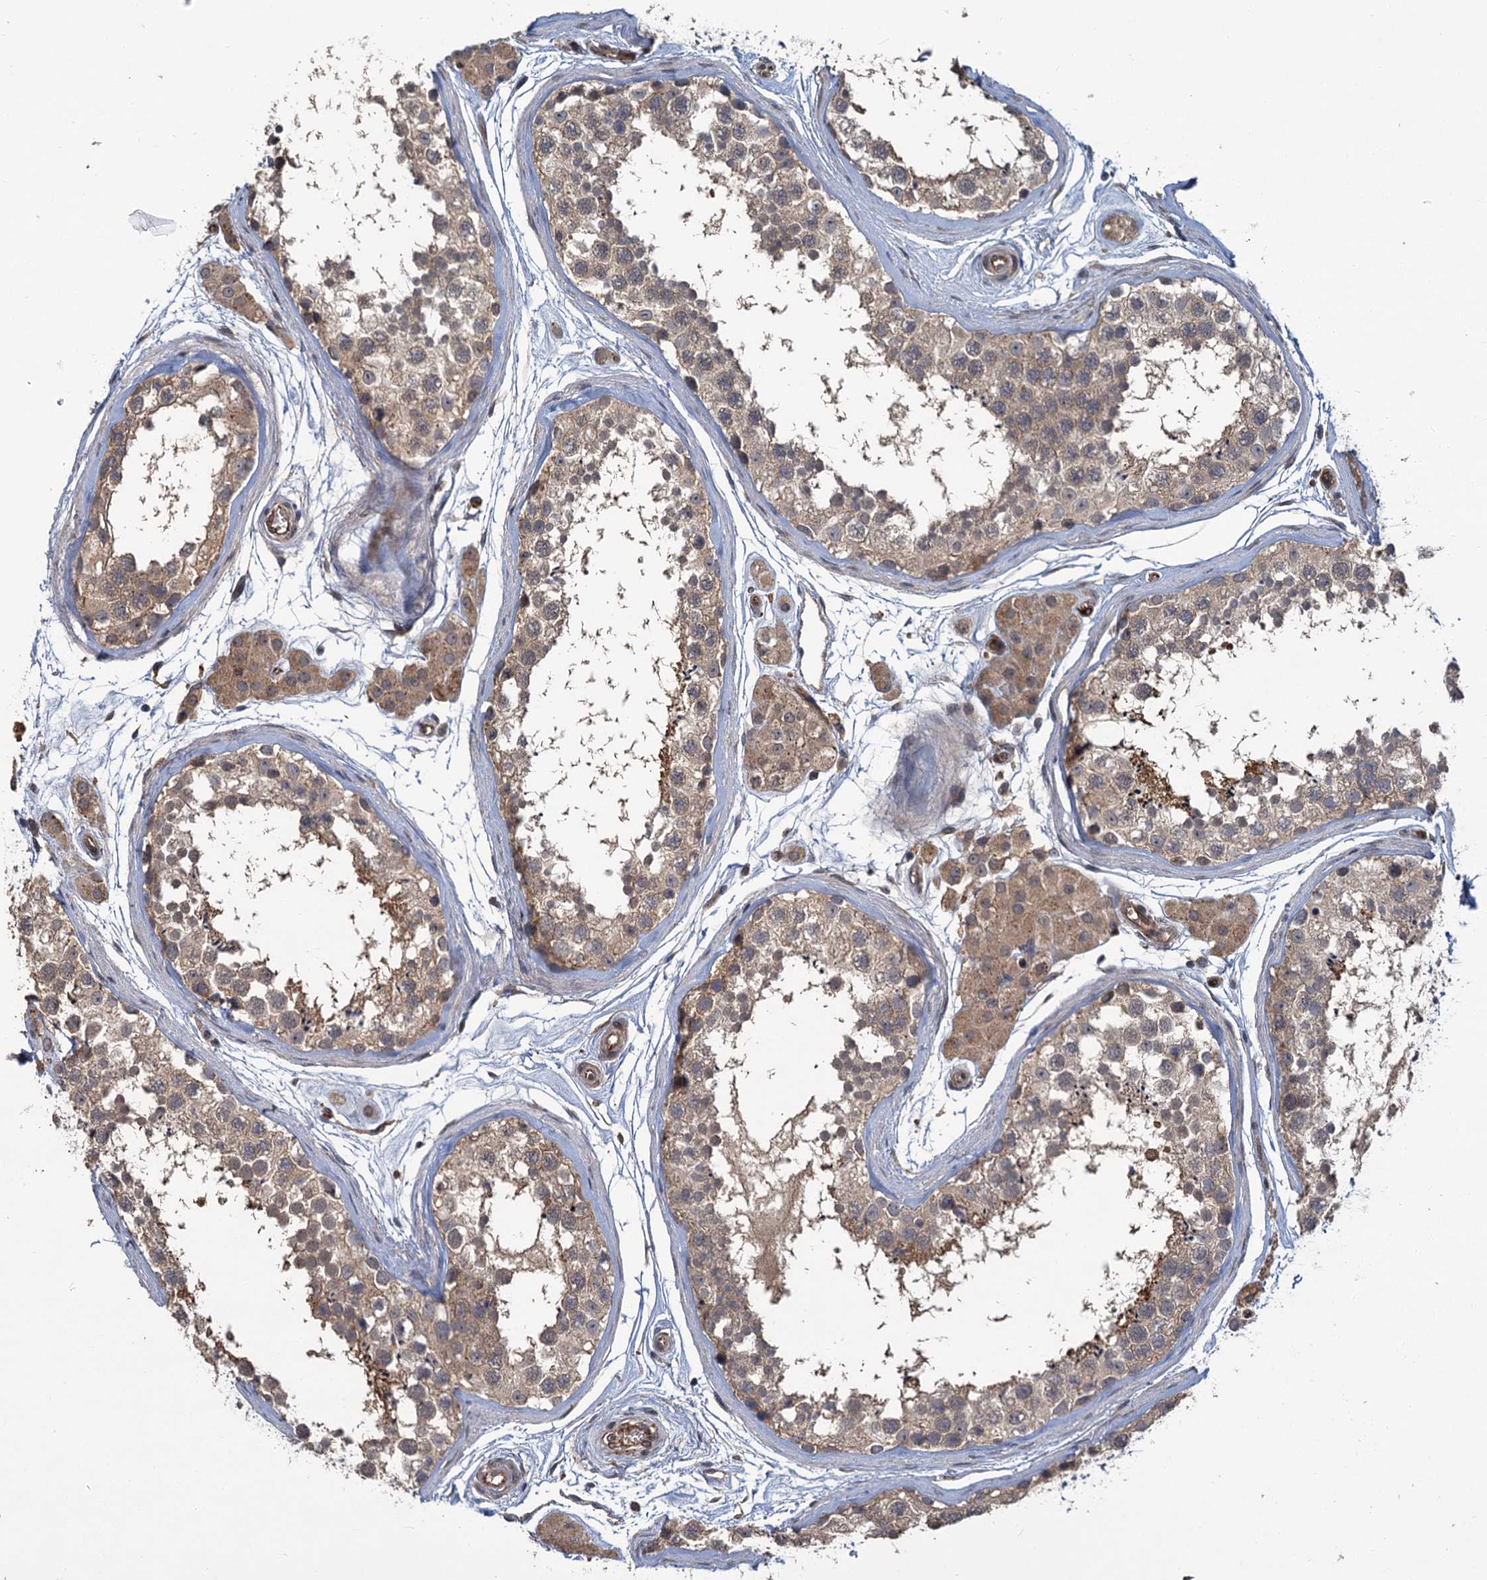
{"staining": {"intensity": "weak", "quantity": ">75%", "location": "cytoplasmic/membranous"}, "tissue": "testis", "cell_type": "Cells in seminiferous ducts", "image_type": "normal", "snomed": [{"axis": "morphology", "description": "Normal tissue, NOS"}, {"axis": "topography", "description": "Testis"}], "caption": "Protein expression analysis of normal human testis reveals weak cytoplasmic/membranous expression in approximately >75% of cells in seminiferous ducts.", "gene": "PKN2", "patient": {"sex": "male", "age": 56}}